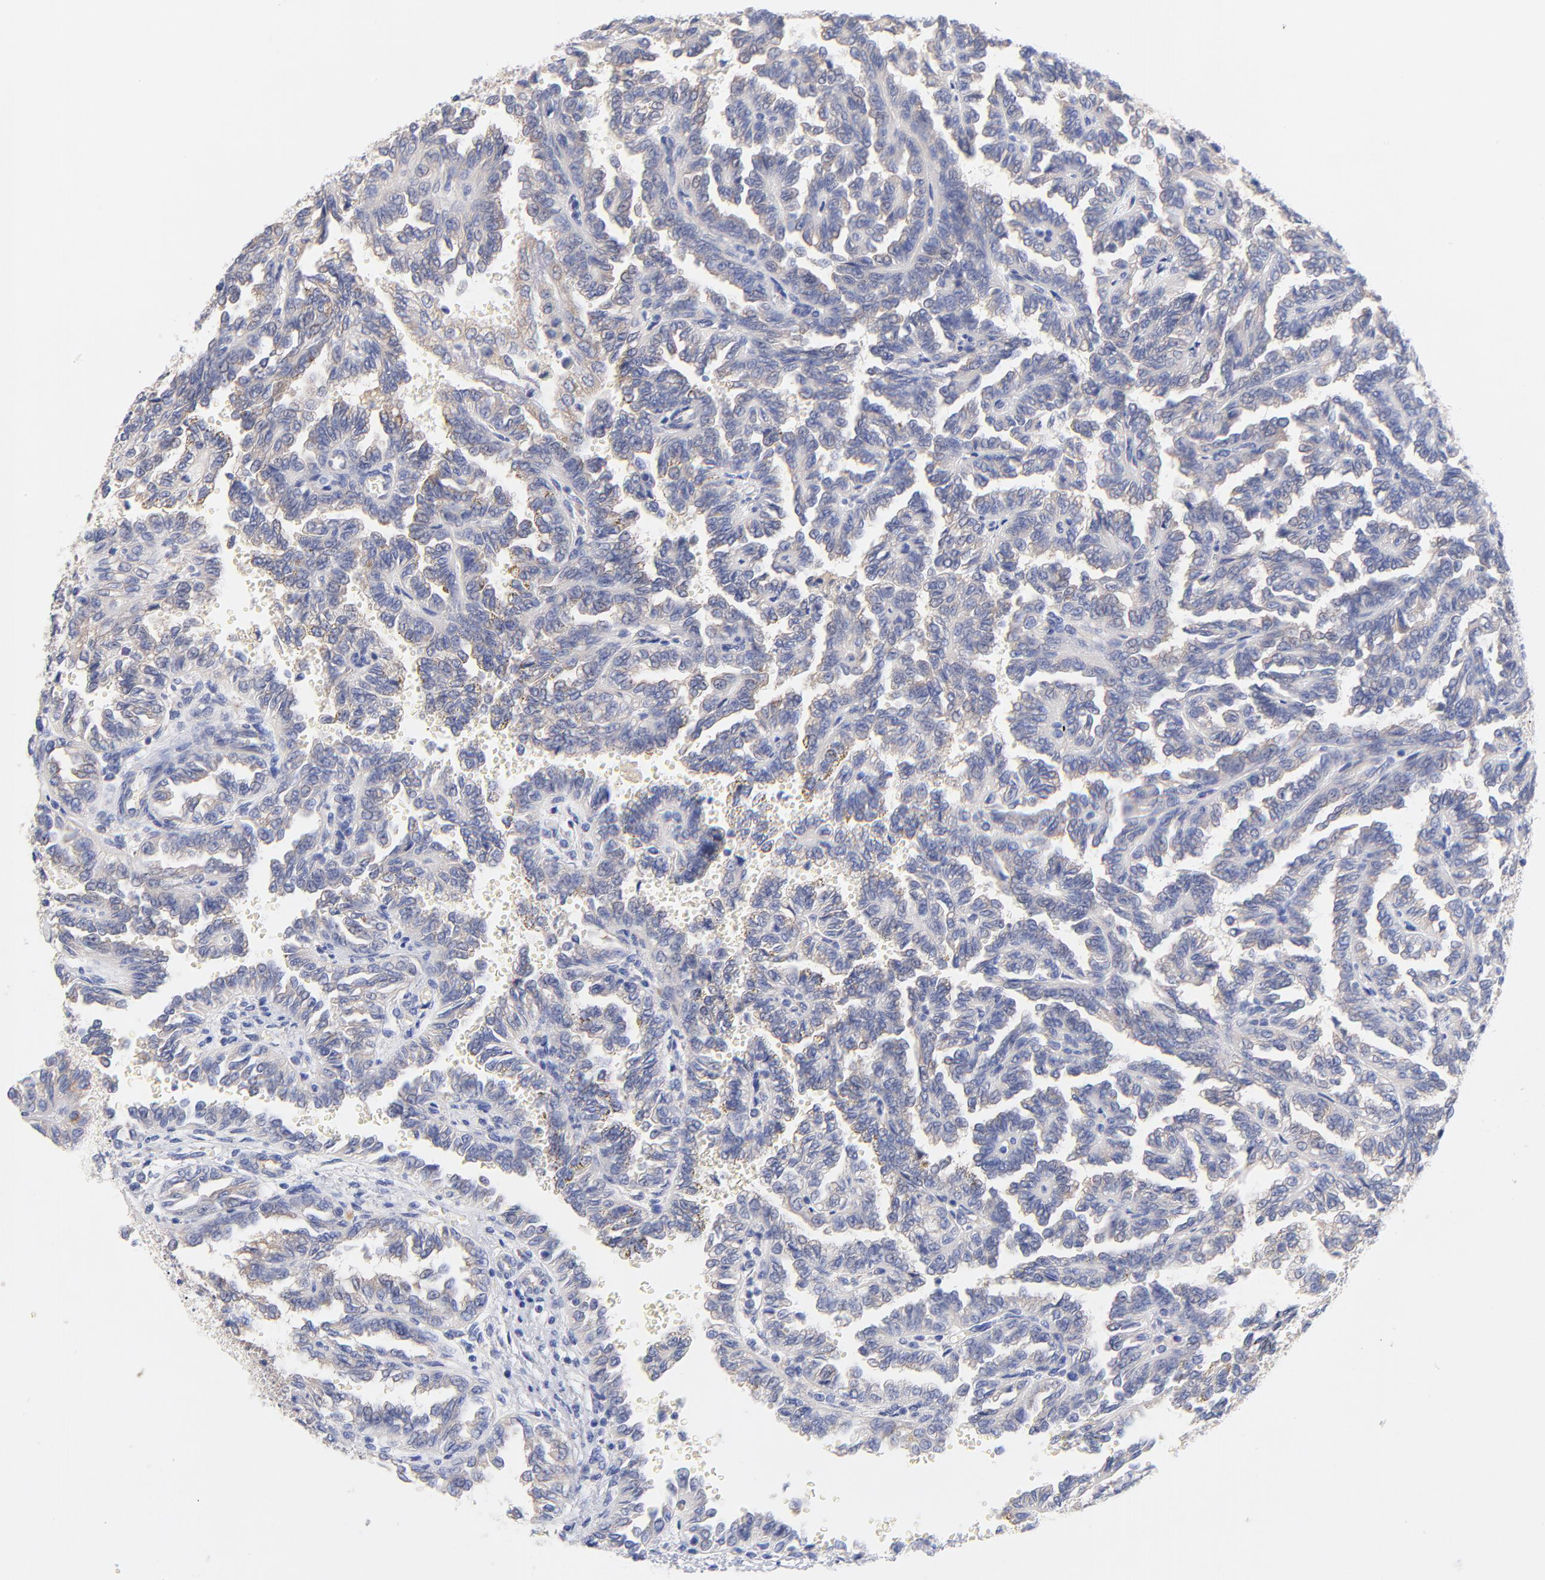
{"staining": {"intensity": "weak", "quantity": "25%-75%", "location": "cytoplasmic/membranous"}, "tissue": "renal cancer", "cell_type": "Tumor cells", "image_type": "cancer", "snomed": [{"axis": "morphology", "description": "Inflammation, NOS"}, {"axis": "morphology", "description": "Adenocarcinoma, NOS"}, {"axis": "topography", "description": "Kidney"}], "caption": "Tumor cells reveal weak cytoplasmic/membranous positivity in about 25%-75% of cells in adenocarcinoma (renal).", "gene": "TNFRSF13C", "patient": {"sex": "male", "age": 68}}